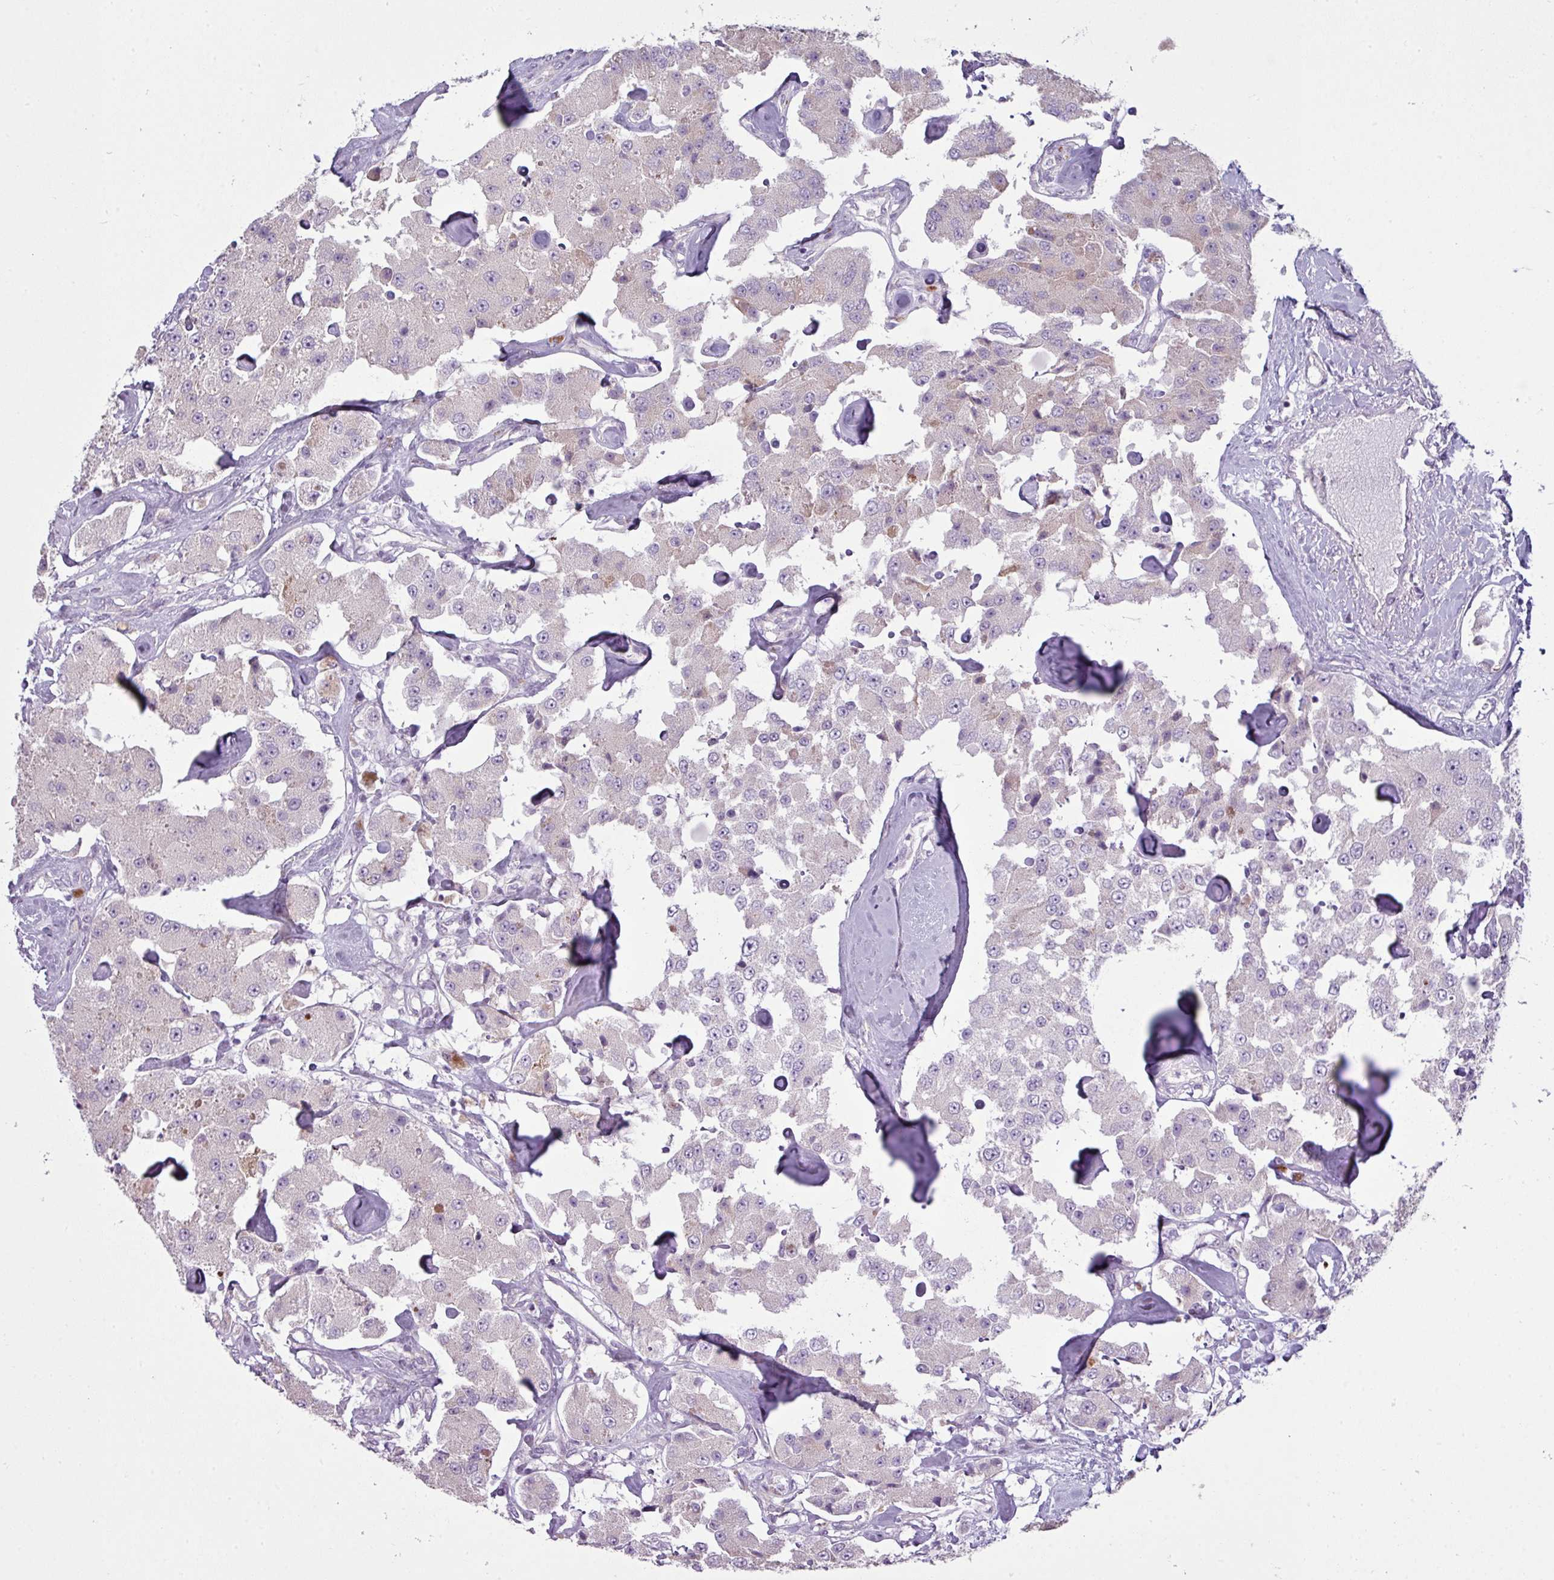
{"staining": {"intensity": "weak", "quantity": "<25%", "location": "cytoplasmic/membranous"}, "tissue": "carcinoid", "cell_type": "Tumor cells", "image_type": "cancer", "snomed": [{"axis": "morphology", "description": "Carcinoid, malignant, NOS"}, {"axis": "topography", "description": "Pancreas"}], "caption": "IHC photomicrograph of neoplastic tissue: human carcinoid stained with DAB (3,3'-diaminobenzidine) reveals no significant protein expression in tumor cells.", "gene": "CAMK2B", "patient": {"sex": "male", "age": 41}}